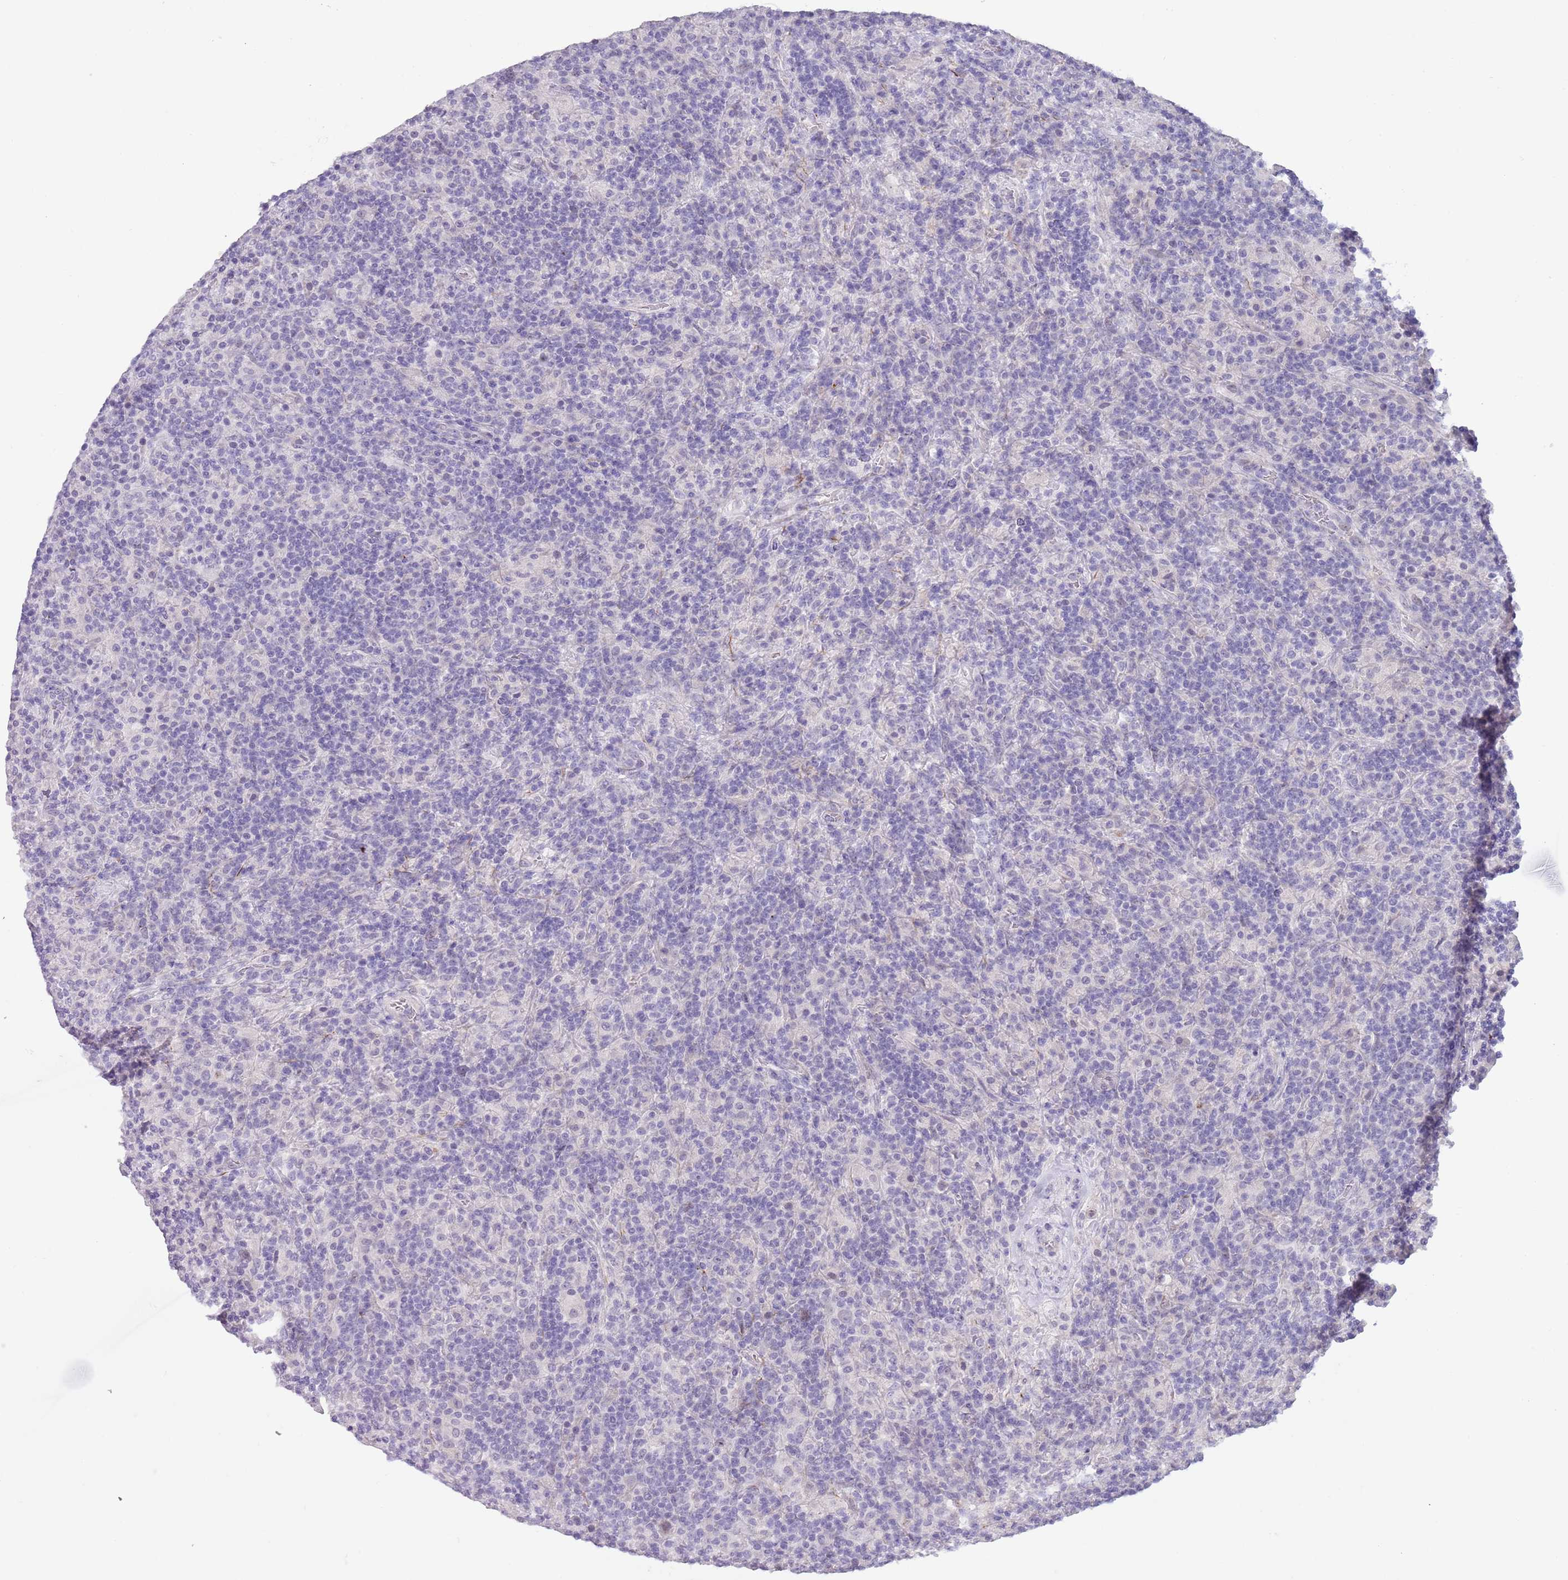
{"staining": {"intensity": "negative", "quantity": "none", "location": "none"}, "tissue": "lymphoma", "cell_type": "Tumor cells", "image_type": "cancer", "snomed": [{"axis": "morphology", "description": "Hodgkin's disease, NOS"}, {"axis": "topography", "description": "Lymph node"}], "caption": "Histopathology image shows no significant protein positivity in tumor cells of lymphoma.", "gene": "NBPF3", "patient": {"sex": "male", "age": 70}}